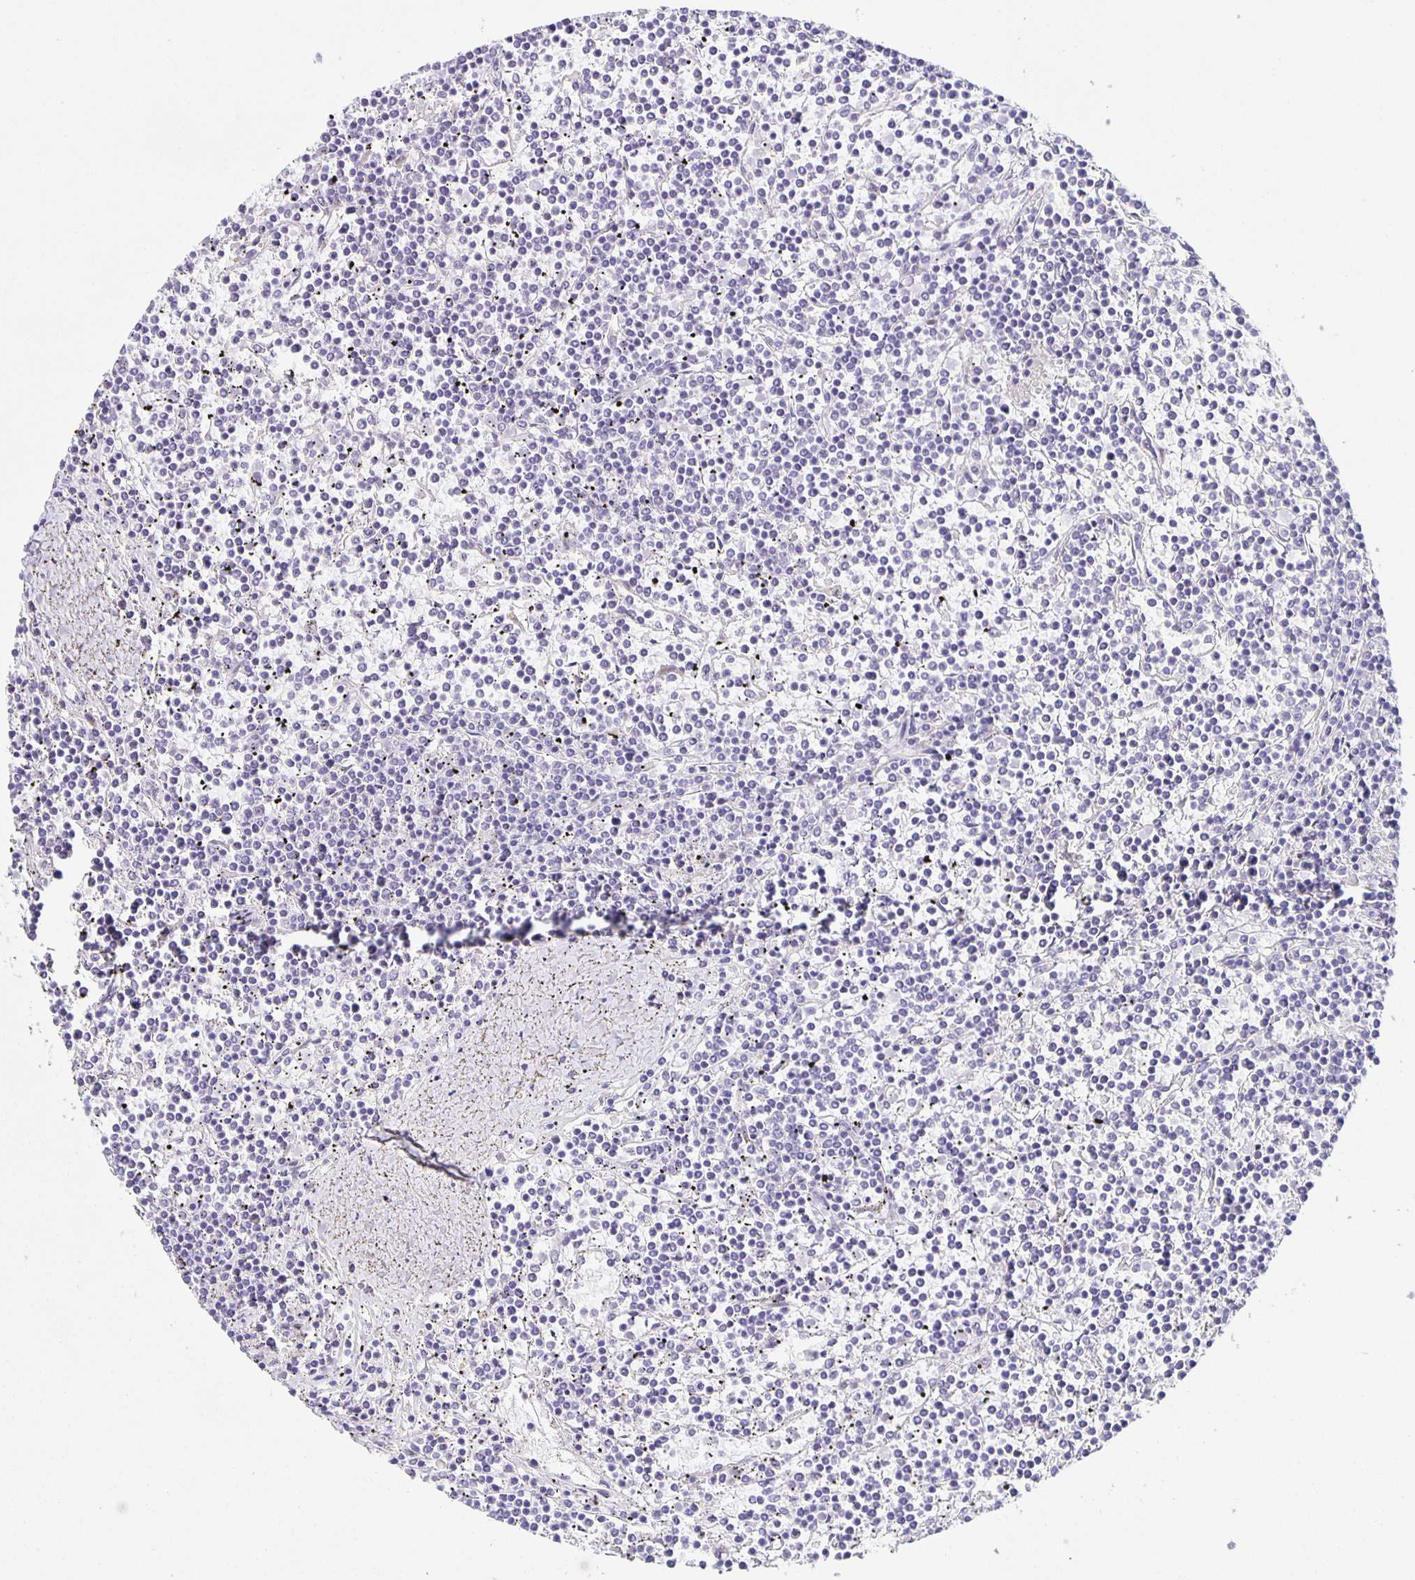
{"staining": {"intensity": "negative", "quantity": "none", "location": "none"}, "tissue": "lymphoma", "cell_type": "Tumor cells", "image_type": "cancer", "snomed": [{"axis": "morphology", "description": "Malignant lymphoma, non-Hodgkin's type, Low grade"}, {"axis": "topography", "description": "Spleen"}], "caption": "The micrograph exhibits no staining of tumor cells in lymphoma. Nuclei are stained in blue.", "gene": "PHRF1", "patient": {"sex": "female", "age": 19}}